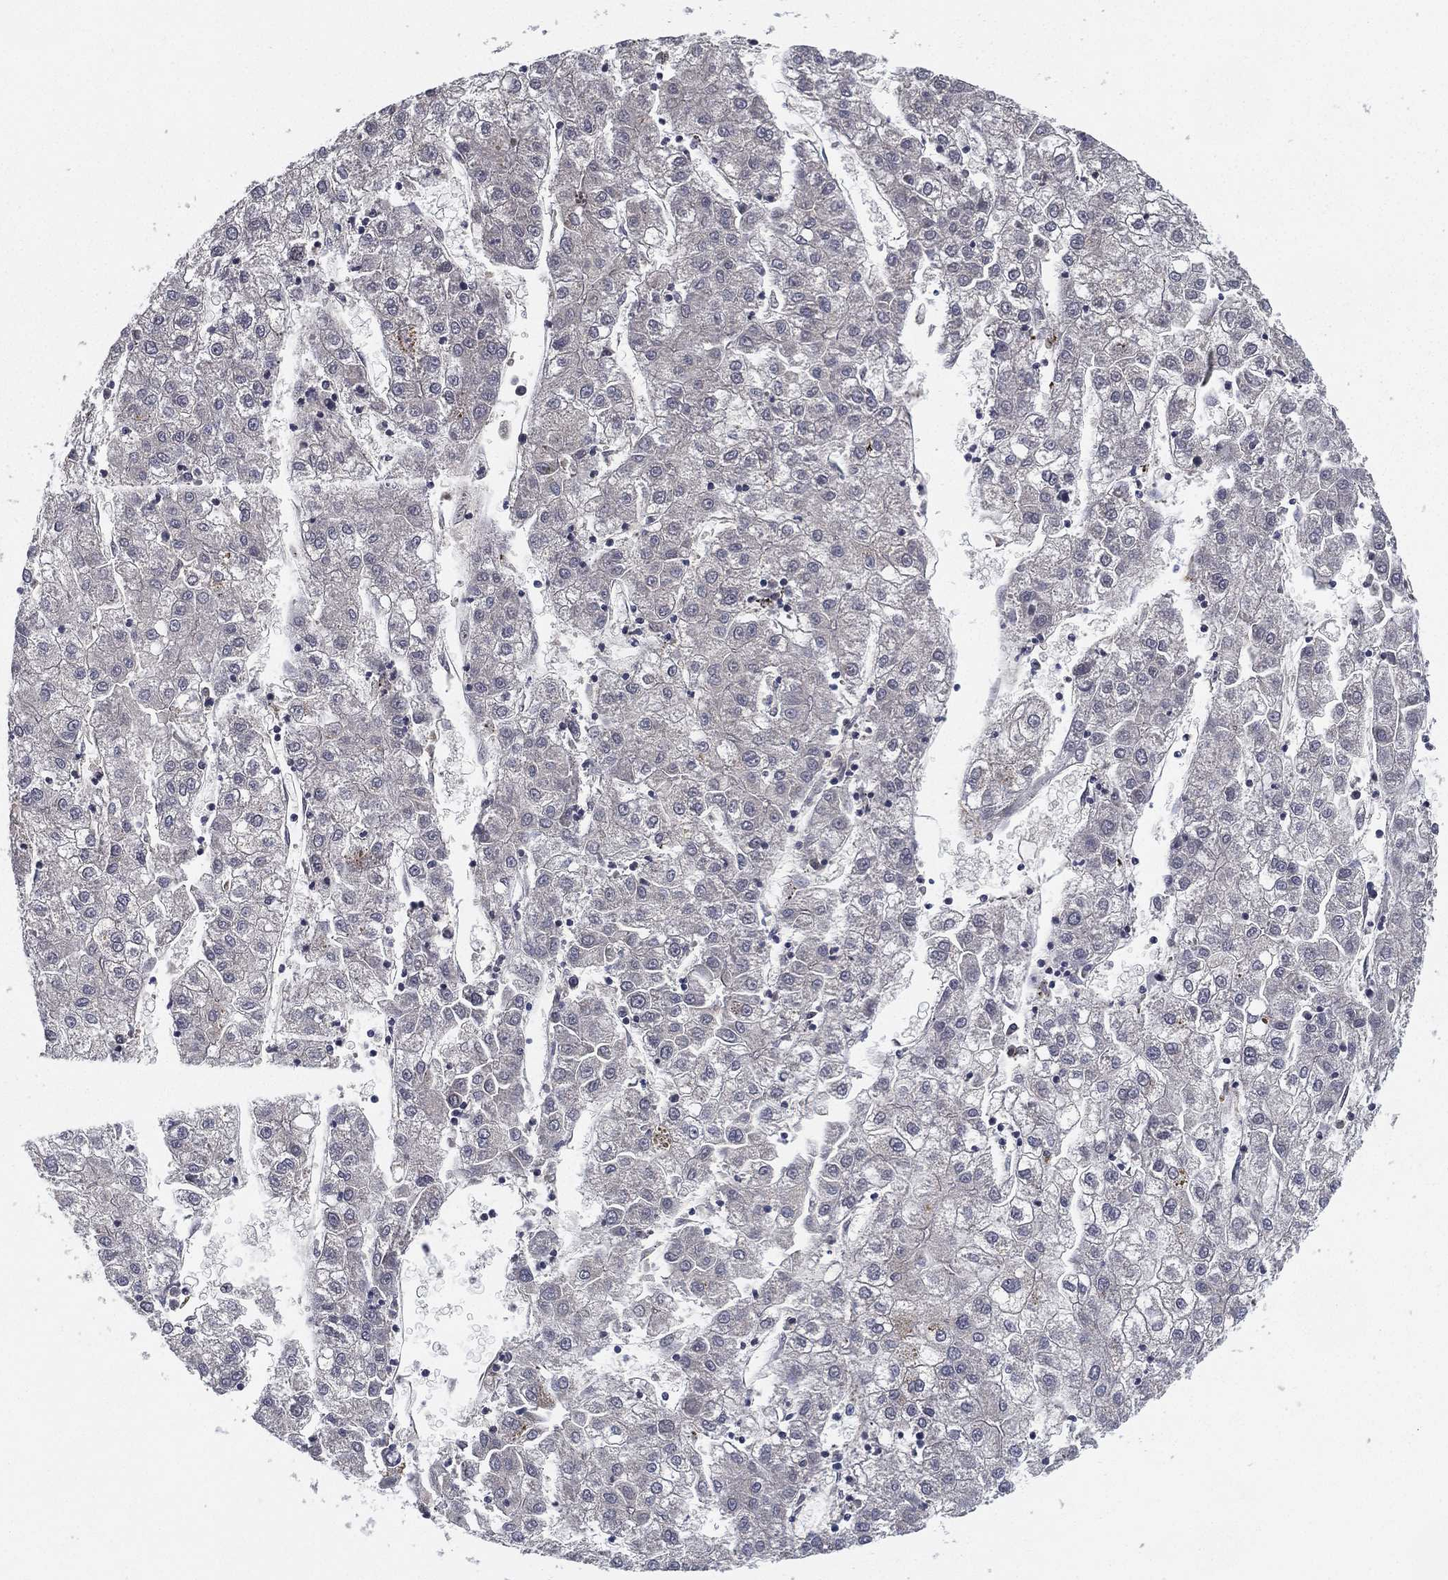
{"staining": {"intensity": "negative", "quantity": "none", "location": "none"}, "tissue": "liver cancer", "cell_type": "Tumor cells", "image_type": "cancer", "snomed": [{"axis": "morphology", "description": "Carcinoma, Hepatocellular, NOS"}, {"axis": "topography", "description": "Liver"}], "caption": "Immunohistochemical staining of hepatocellular carcinoma (liver) displays no significant positivity in tumor cells.", "gene": "CFAP251", "patient": {"sex": "male", "age": 72}}